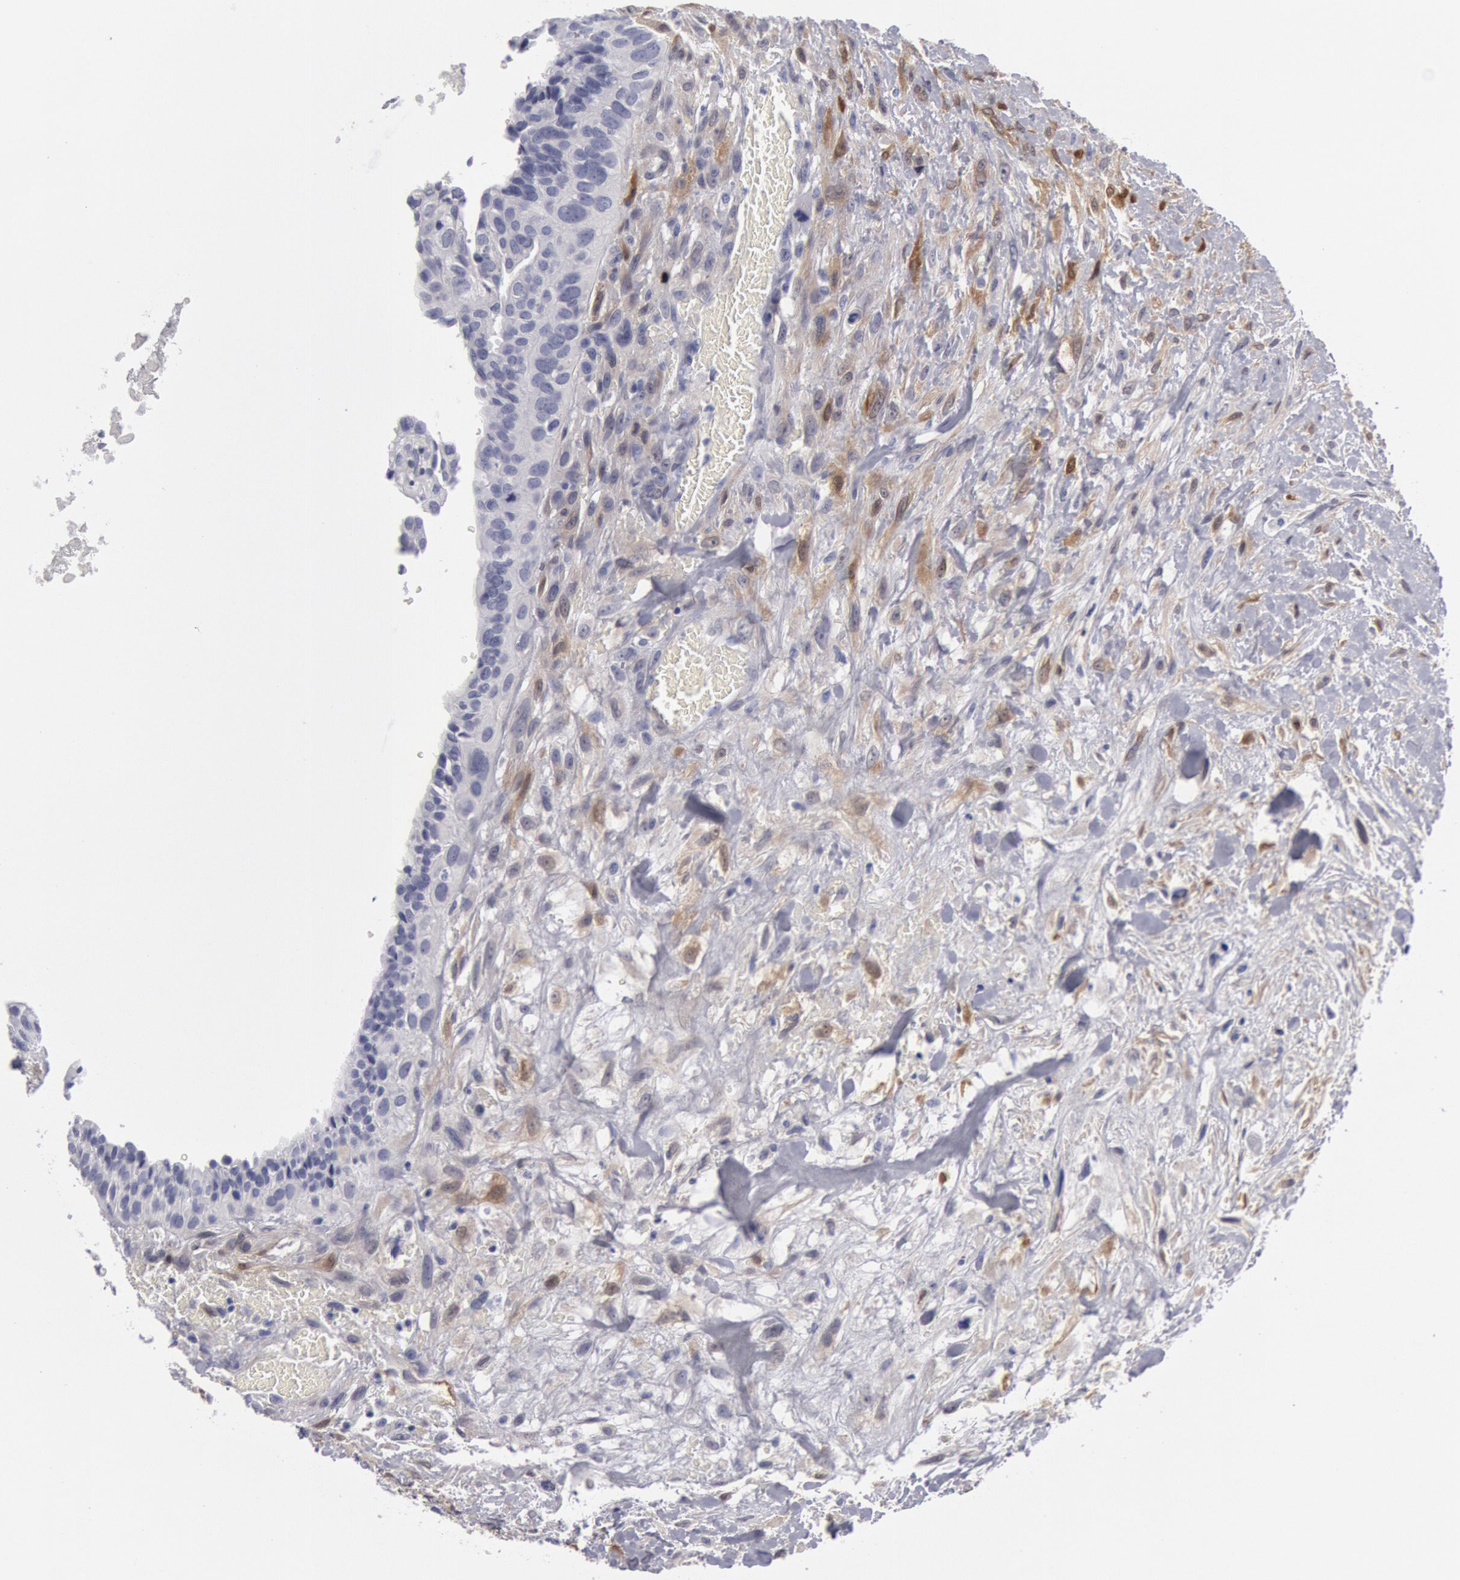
{"staining": {"intensity": "weak", "quantity": "25%-75%", "location": "cytoplasmic/membranous"}, "tissue": "breast cancer", "cell_type": "Tumor cells", "image_type": "cancer", "snomed": [{"axis": "morphology", "description": "Neoplasm, malignant, NOS"}, {"axis": "topography", "description": "Breast"}], "caption": "The image shows staining of breast neoplasm (malignant), revealing weak cytoplasmic/membranous protein positivity (brown color) within tumor cells. The protein of interest is shown in brown color, while the nuclei are stained blue.", "gene": "FHL1", "patient": {"sex": "female", "age": 50}}